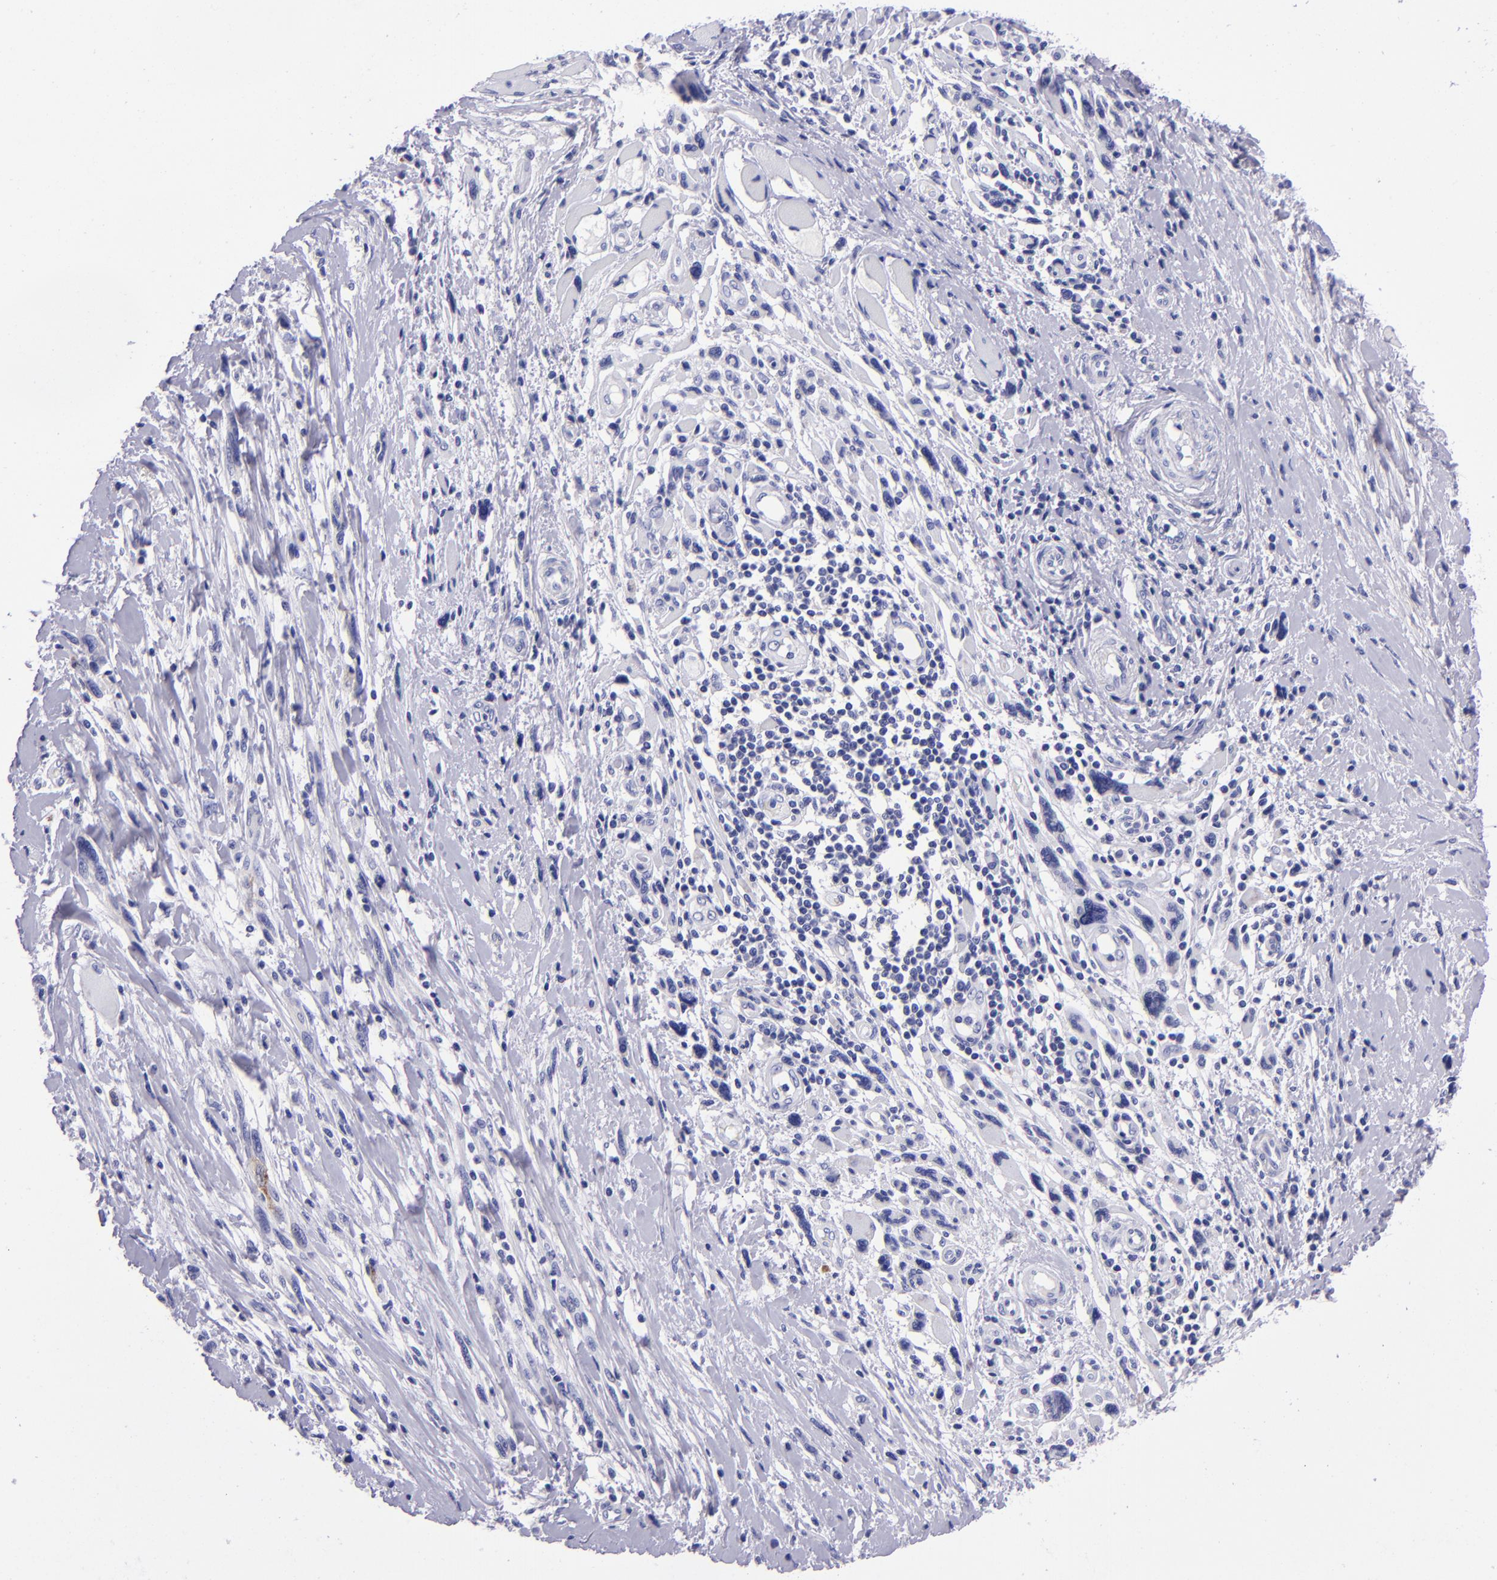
{"staining": {"intensity": "negative", "quantity": "none", "location": "none"}, "tissue": "melanoma", "cell_type": "Tumor cells", "image_type": "cancer", "snomed": [{"axis": "morphology", "description": "Malignant melanoma, NOS"}, {"axis": "topography", "description": "Skin"}], "caption": "There is no significant positivity in tumor cells of malignant melanoma. Nuclei are stained in blue.", "gene": "TYRP1", "patient": {"sex": "male", "age": 91}}